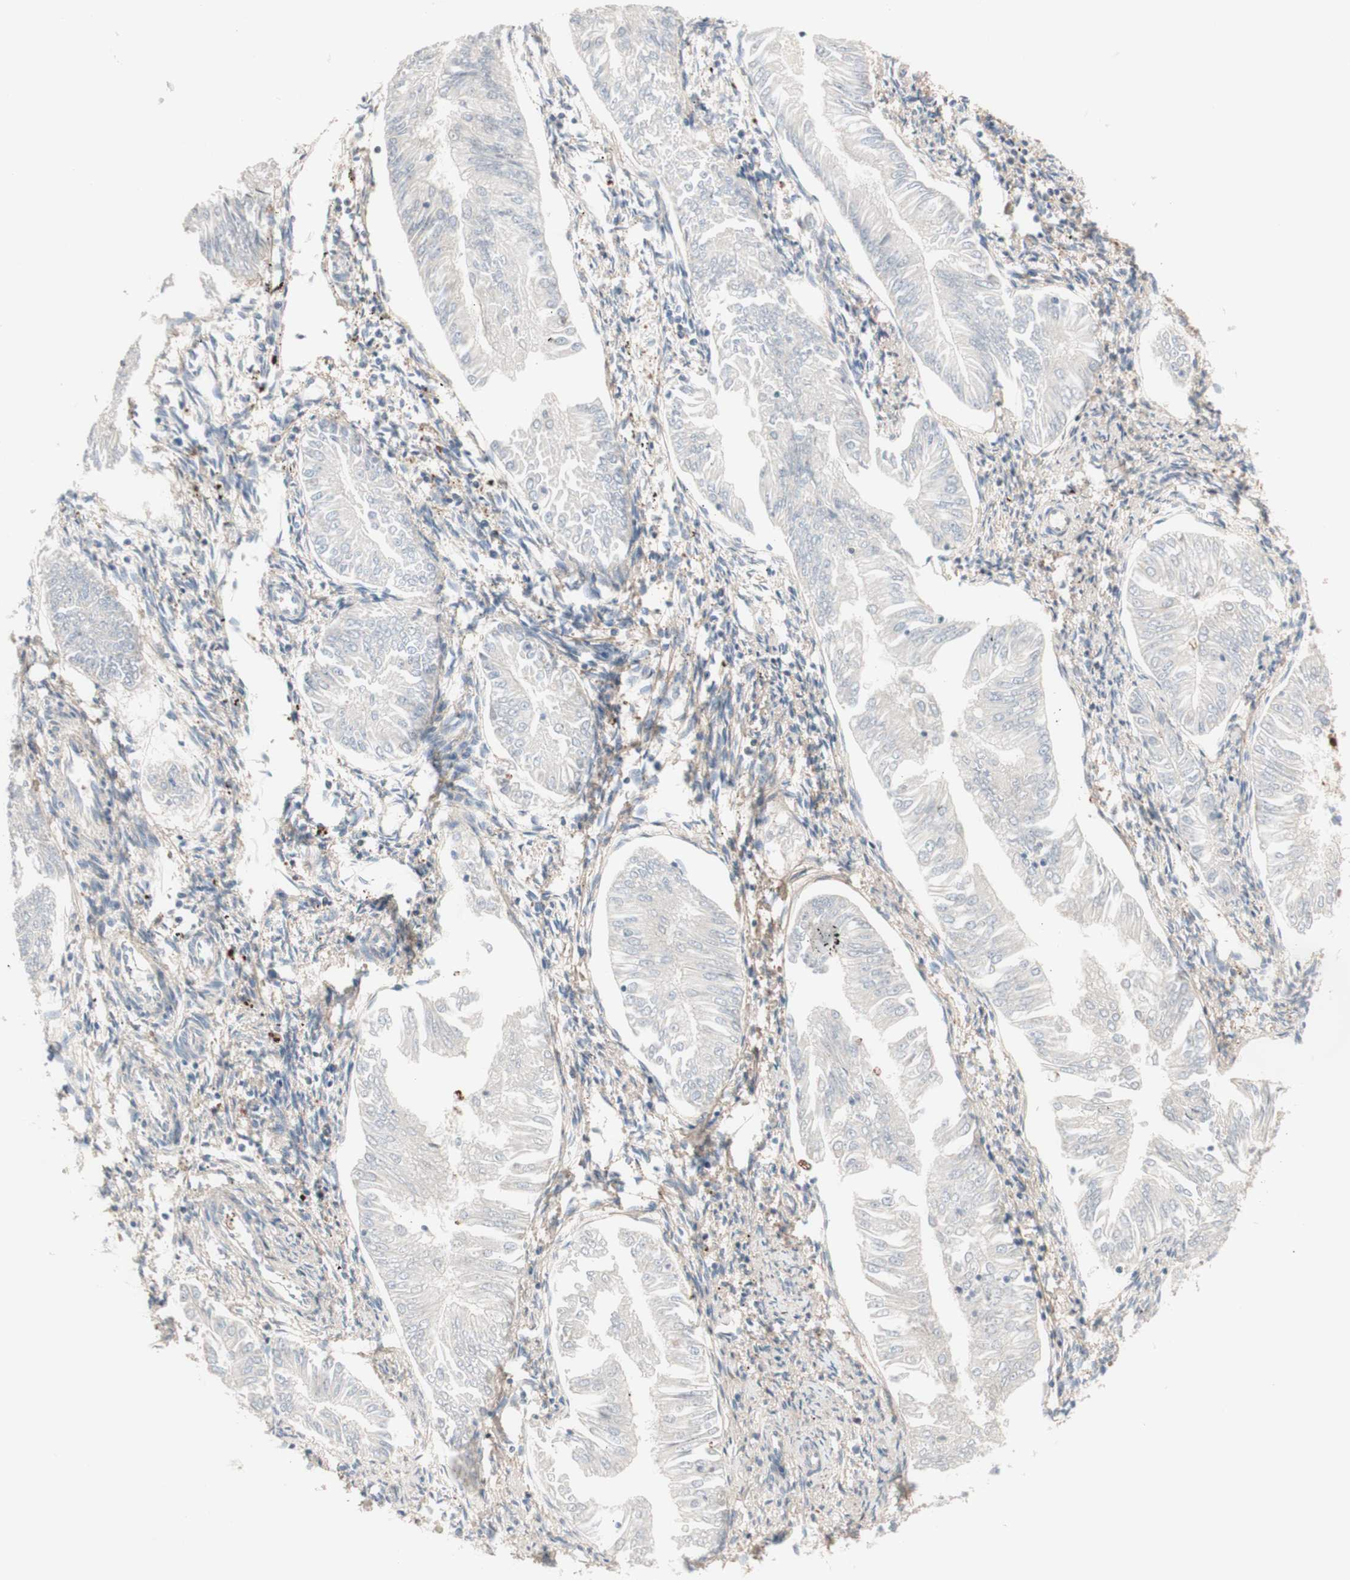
{"staining": {"intensity": "negative", "quantity": "none", "location": "none"}, "tissue": "endometrial cancer", "cell_type": "Tumor cells", "image_type": "cancer", "snomed": [{"axis": "morphology", "description": "Adenocarcinoma, NOS"}, {"axis": "topography", "description": "Endometrium"}], "caption": "Tumor cells show no significant protein positivity in endometrial cancer. The staining is performed using DAB brown chromogen with nuclei counter-stained in using hematoxylin.", "gene": "CCN4", "patient": {"sex": "female", "age": 53}}